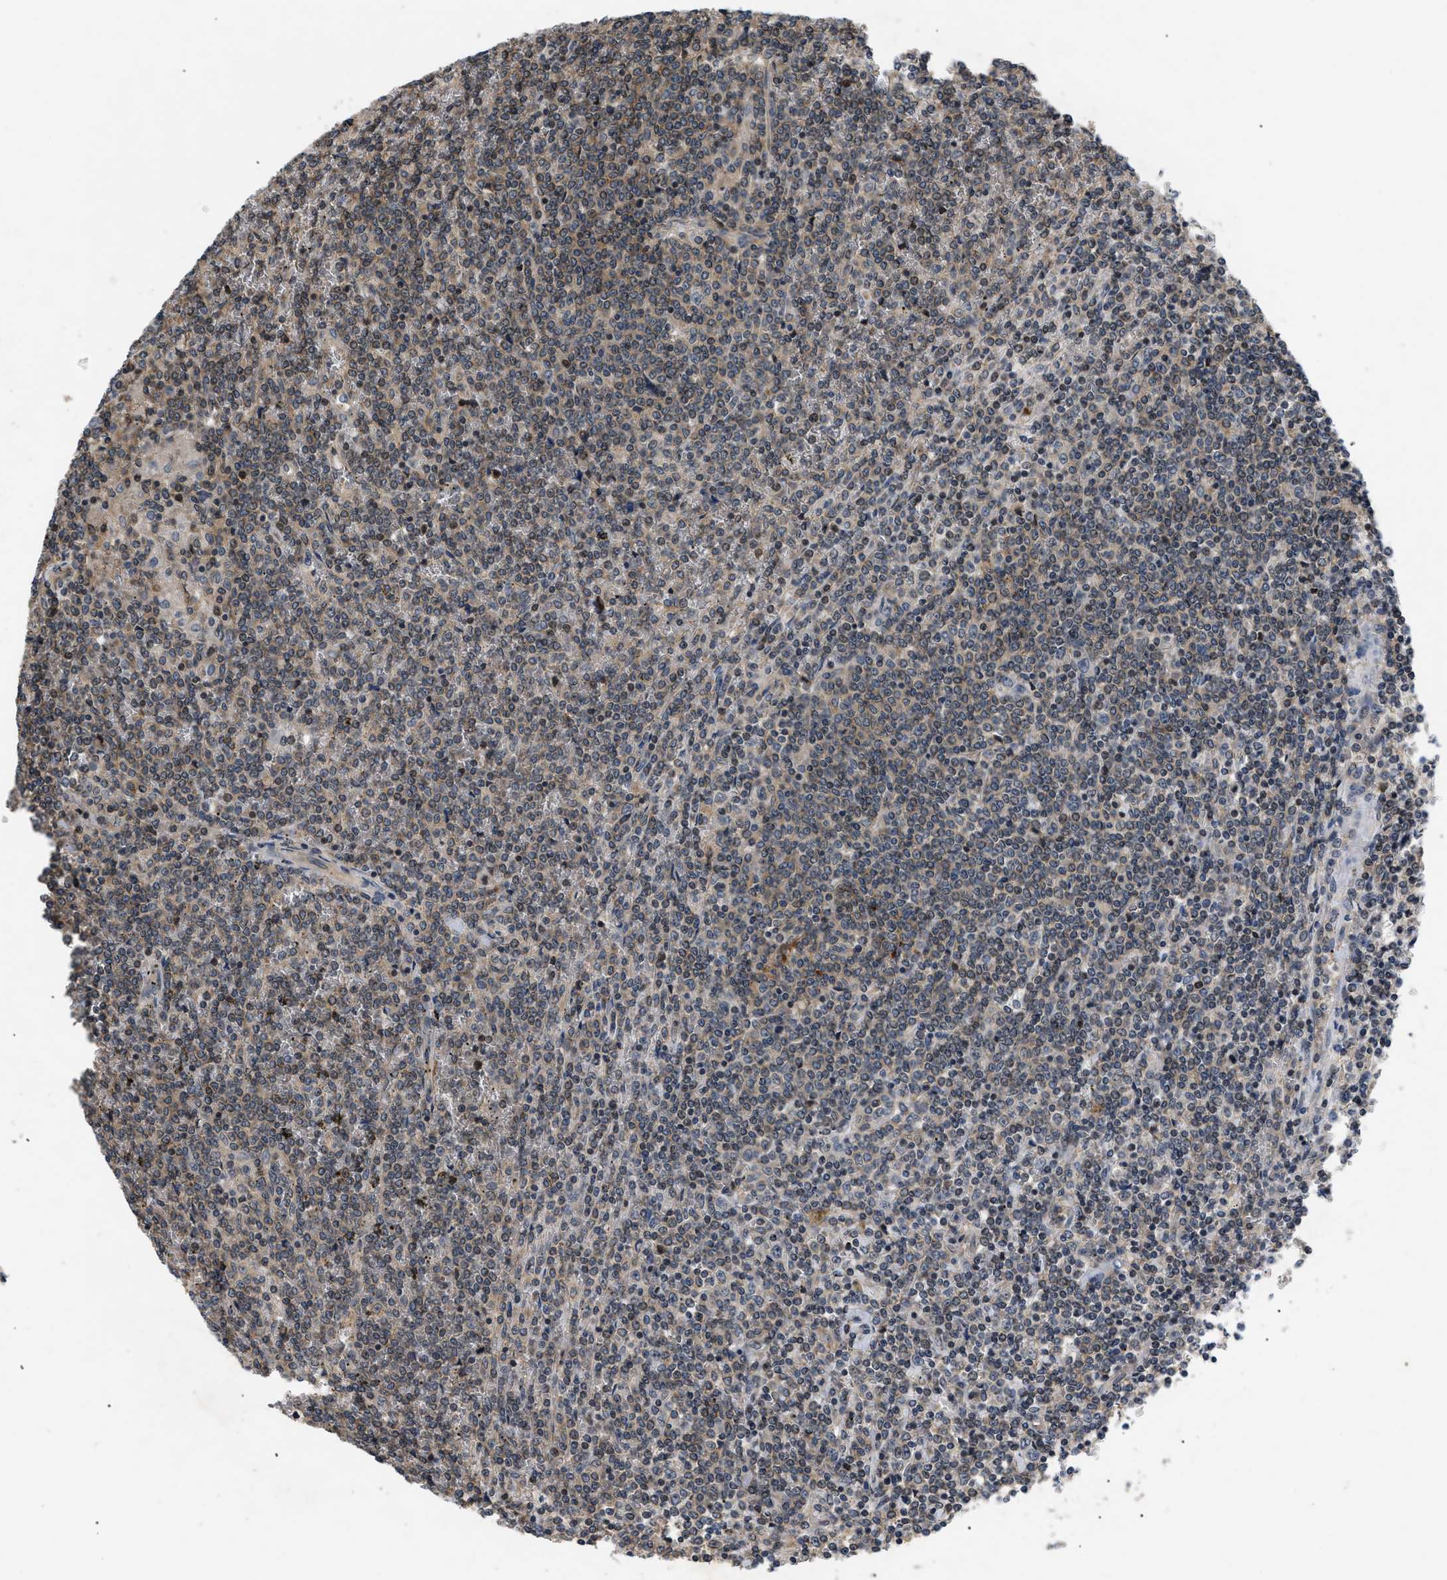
{"staining": {"intensity": "moderate", "quantity": ">75%", "location": "cytoplasmic/membranous,nuclear"}, "tissue": "lymphoma", "cell_type": "Tumor cells", "image_type": "cancer", "snomed": [{"axis": "morphology", "description": "Malignant lymphoma, non-Hodgkin's type, Low grade"}, {"axis": "topography", "description": "Spleen"}], "caption": "This micrograph demonstrates immunohistochemistry (IHC) staining of human lymphoma, with medium moderate cytoplasmic/membranous and nuclear expression in approximately >75% of tumor cells.", "gene": "HMGCR", "patient": {"sex": "female", "age": 19}}